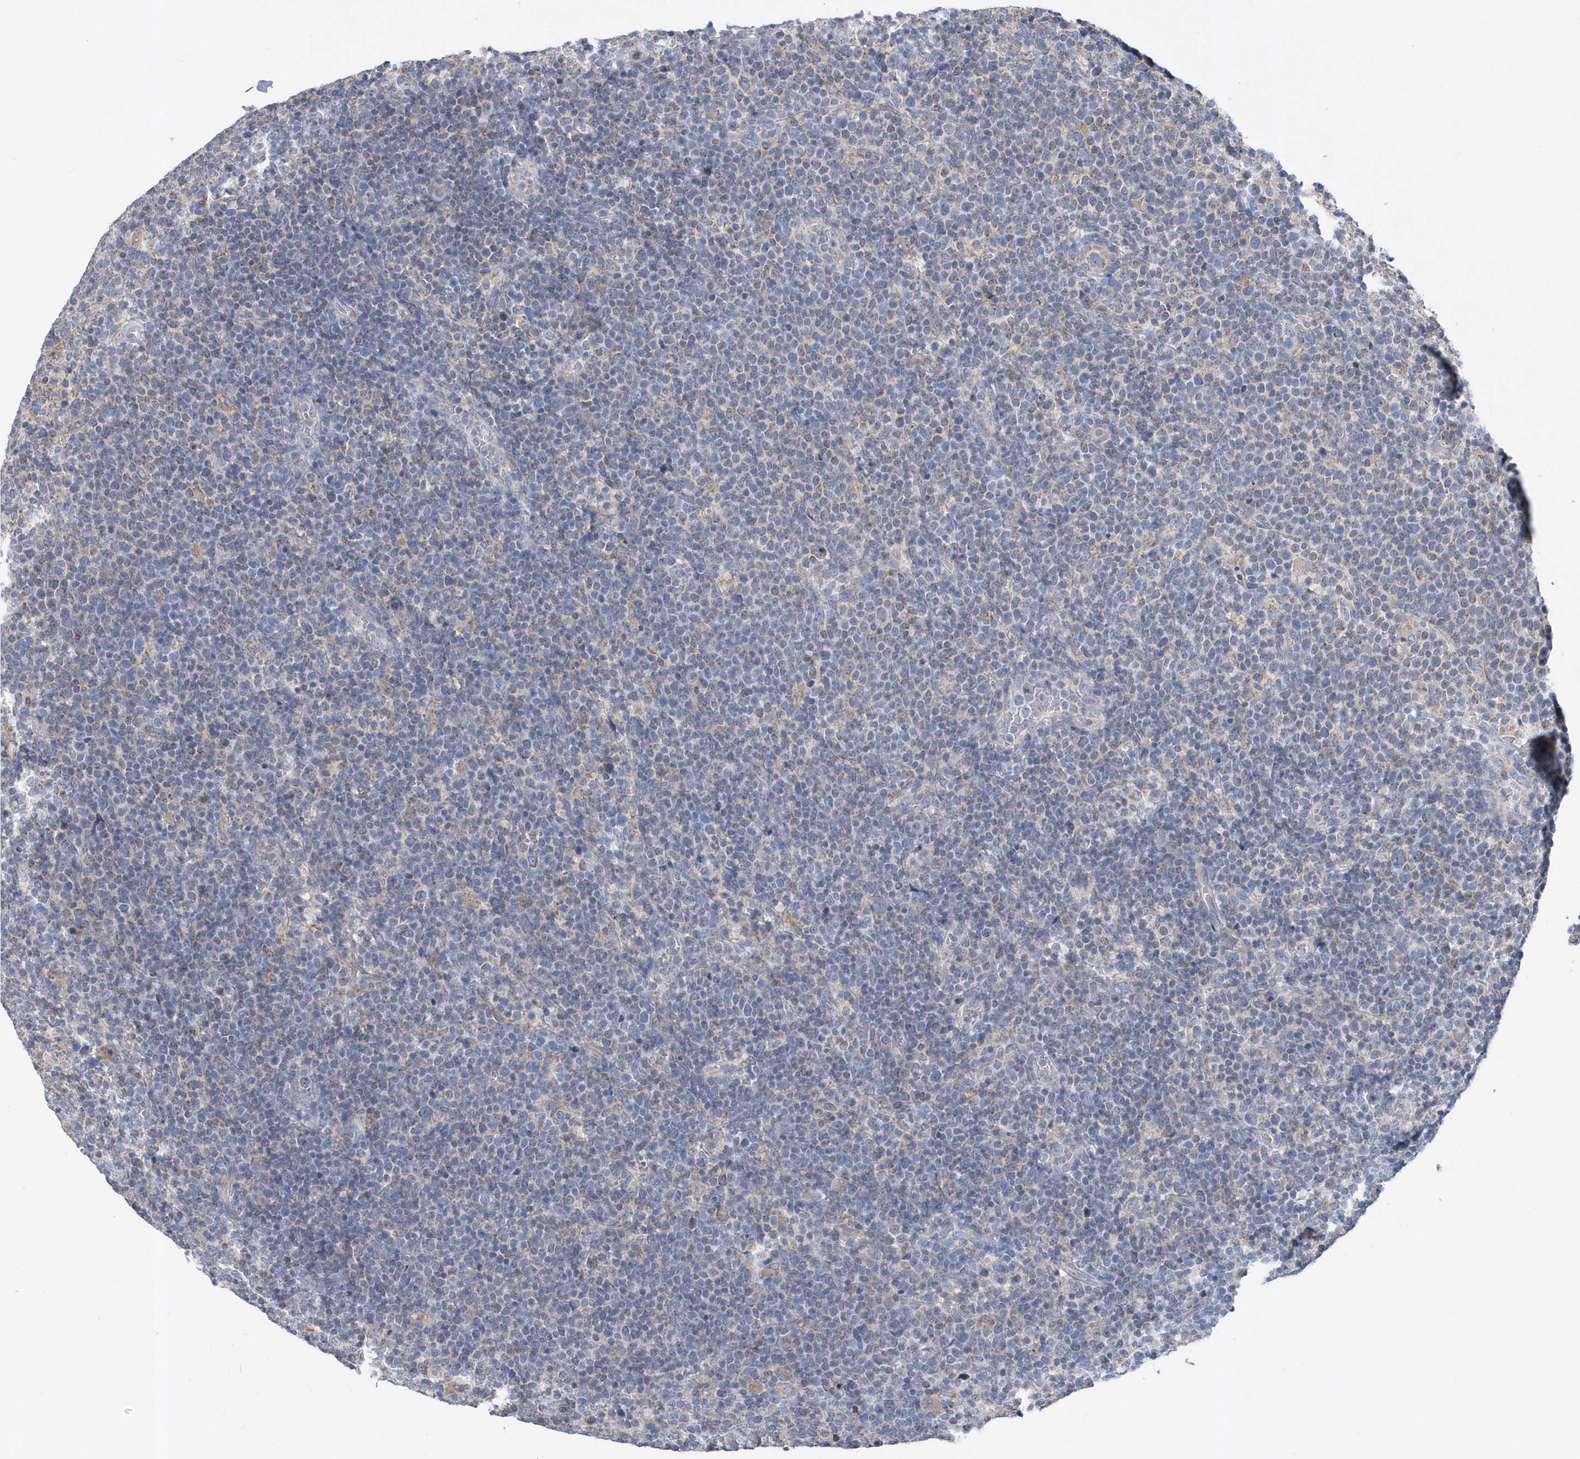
{"staining": {"intensity": "negative", "quantity": "none", "location": "none"}, "tissue": "lymphoma", "cell_type": "Tumor cells", "image_type": "cancer", "snomed": [{"axis": "morphology", "description": "Malignant lymphoma, non-Hodgkin's type, High grade"}, {"axis": "topography", "description": "Lymph node"}], "caption": "DAB (3,3'-diaminobenzidine) immunohistochemical staining of lymphoma displays no significant expression in tumor cells.", "gene": "TRAIP", "patient": {"sex": "male", "age": 61}}